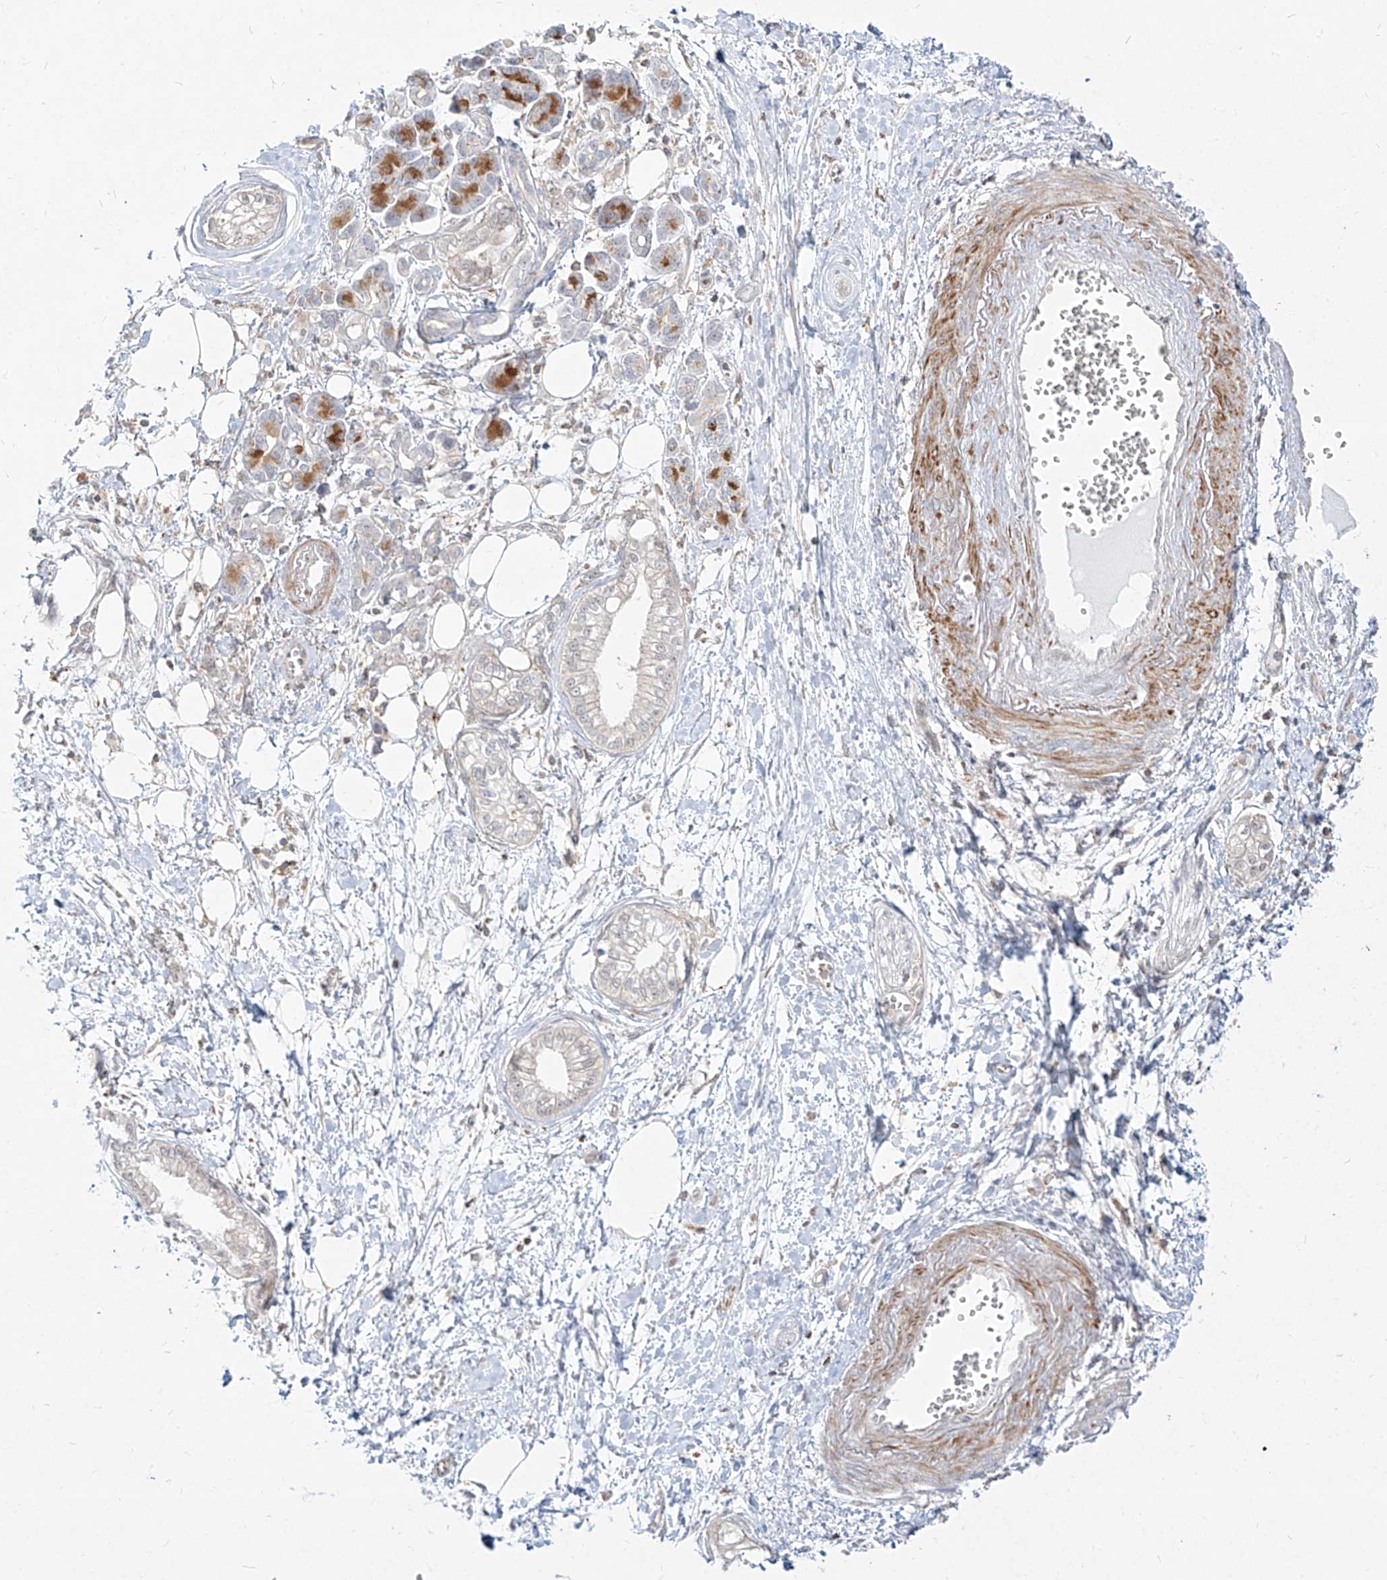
{"staining": {"intensity": "negative", "quantity": "none", "location": "none"}, "tissue": "pancreatic cancer", "cell_type": "Tumor cells", "image_type": "cancer", "snomed": [{"axis": "morphology", "description": "Adenocarcinoma, NOS"}, {"axis": "topography", "description": "Pancreas"}], "caption": "Pancreatic cancer was stained to show a protein in brown. There is no significant staining in tumor cells. (DAB (3,3'-diaminobenzidine) immunohistochemistry (IHC), high magnification).", "gene": "SLC2A12", "patient": {"sex": "male", "age": 68}}